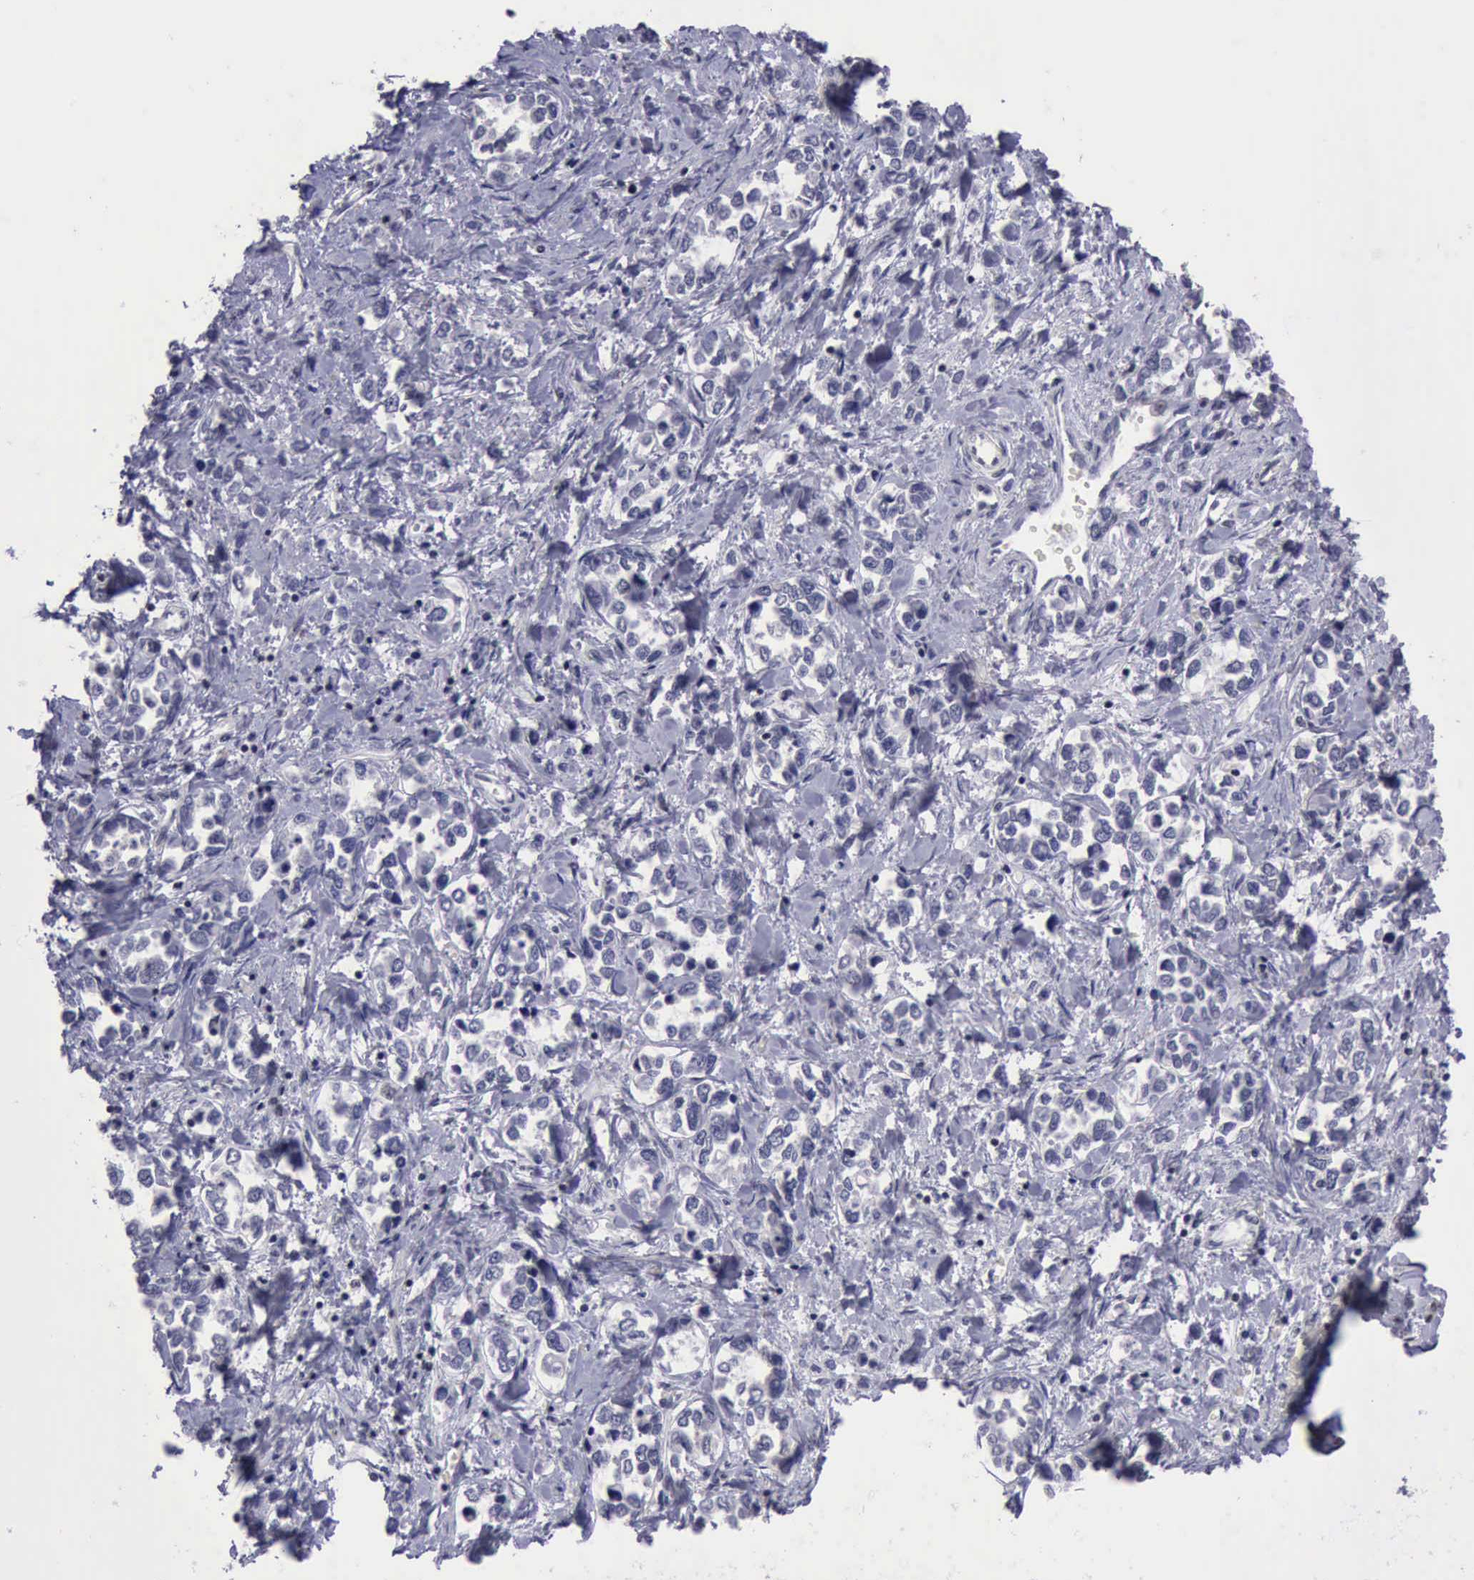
{"staining": {"intensity": "negative", "quantity": "none", "location": "none"}, "tissue": "stomach cancer", "cell_type": "Tumor cells", "image_type": "cancer", "snomed": [{"axis": "morphology", "description": "Adenocarcinoma, NOS"}, {"axis": "topography", "description": "Stomach, upper"}], "caption": "This is an IHC photomicrograph of human stomach cancer (adenocarcinoma). There is no staining in tumor cells.", "gene": "YY1", "patient": {"sex": "male", "age": 76}}